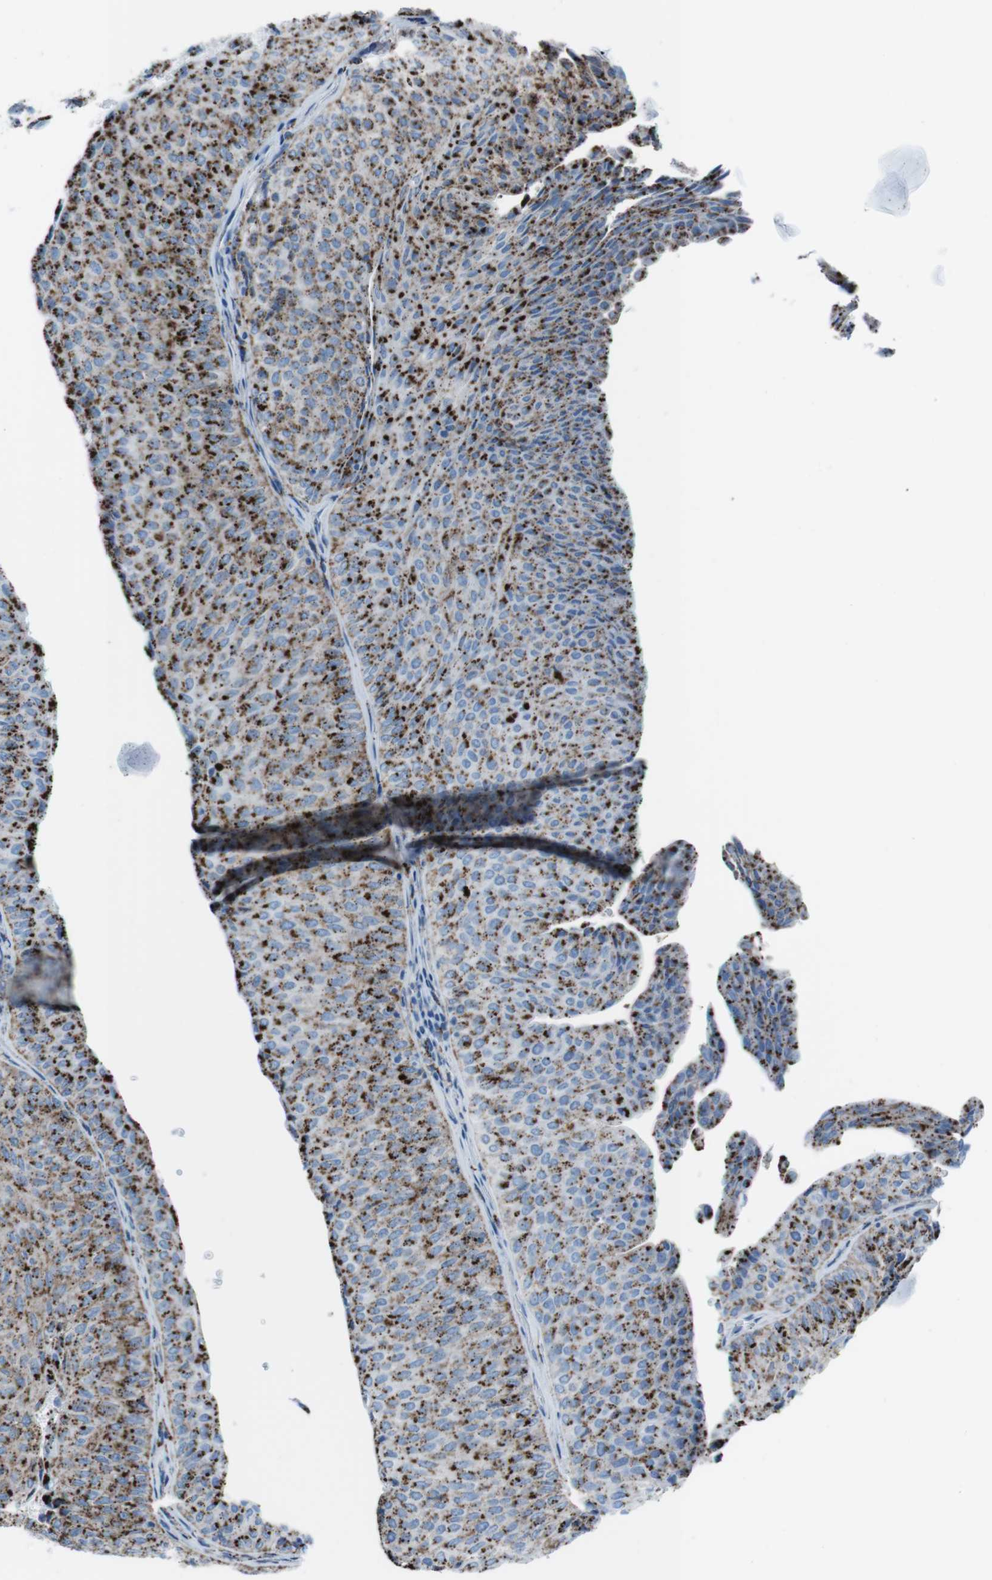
{"staining": {"intensity": "moderate", "quantity": ">75%", "location": "cytoplasmic/membranous"}, "tissue": "urothelial cancer", "cell_type": "Tumor cells", "image_type": "cancer", "snomed": [{"axis": "morphology", "description": "Urothelial carcinoma, Low grade"}, {"axis": "topography", "description": "Urinary bladder"}], "caption": "Urothelial carcinoma (low-grade) tissue displays moderate cytoplasmic/membranous positivity in about >75% of tumor cells, visualized by immunohistochemistry. The protein is stained brown, and the nuclei are stained in blue (DAB (3,3'-diaminobenzidine) IHC with brightfield microscopy, high magnification).", "gene": "SCARB2", "patient": {"sex": "male", "age": 78}}